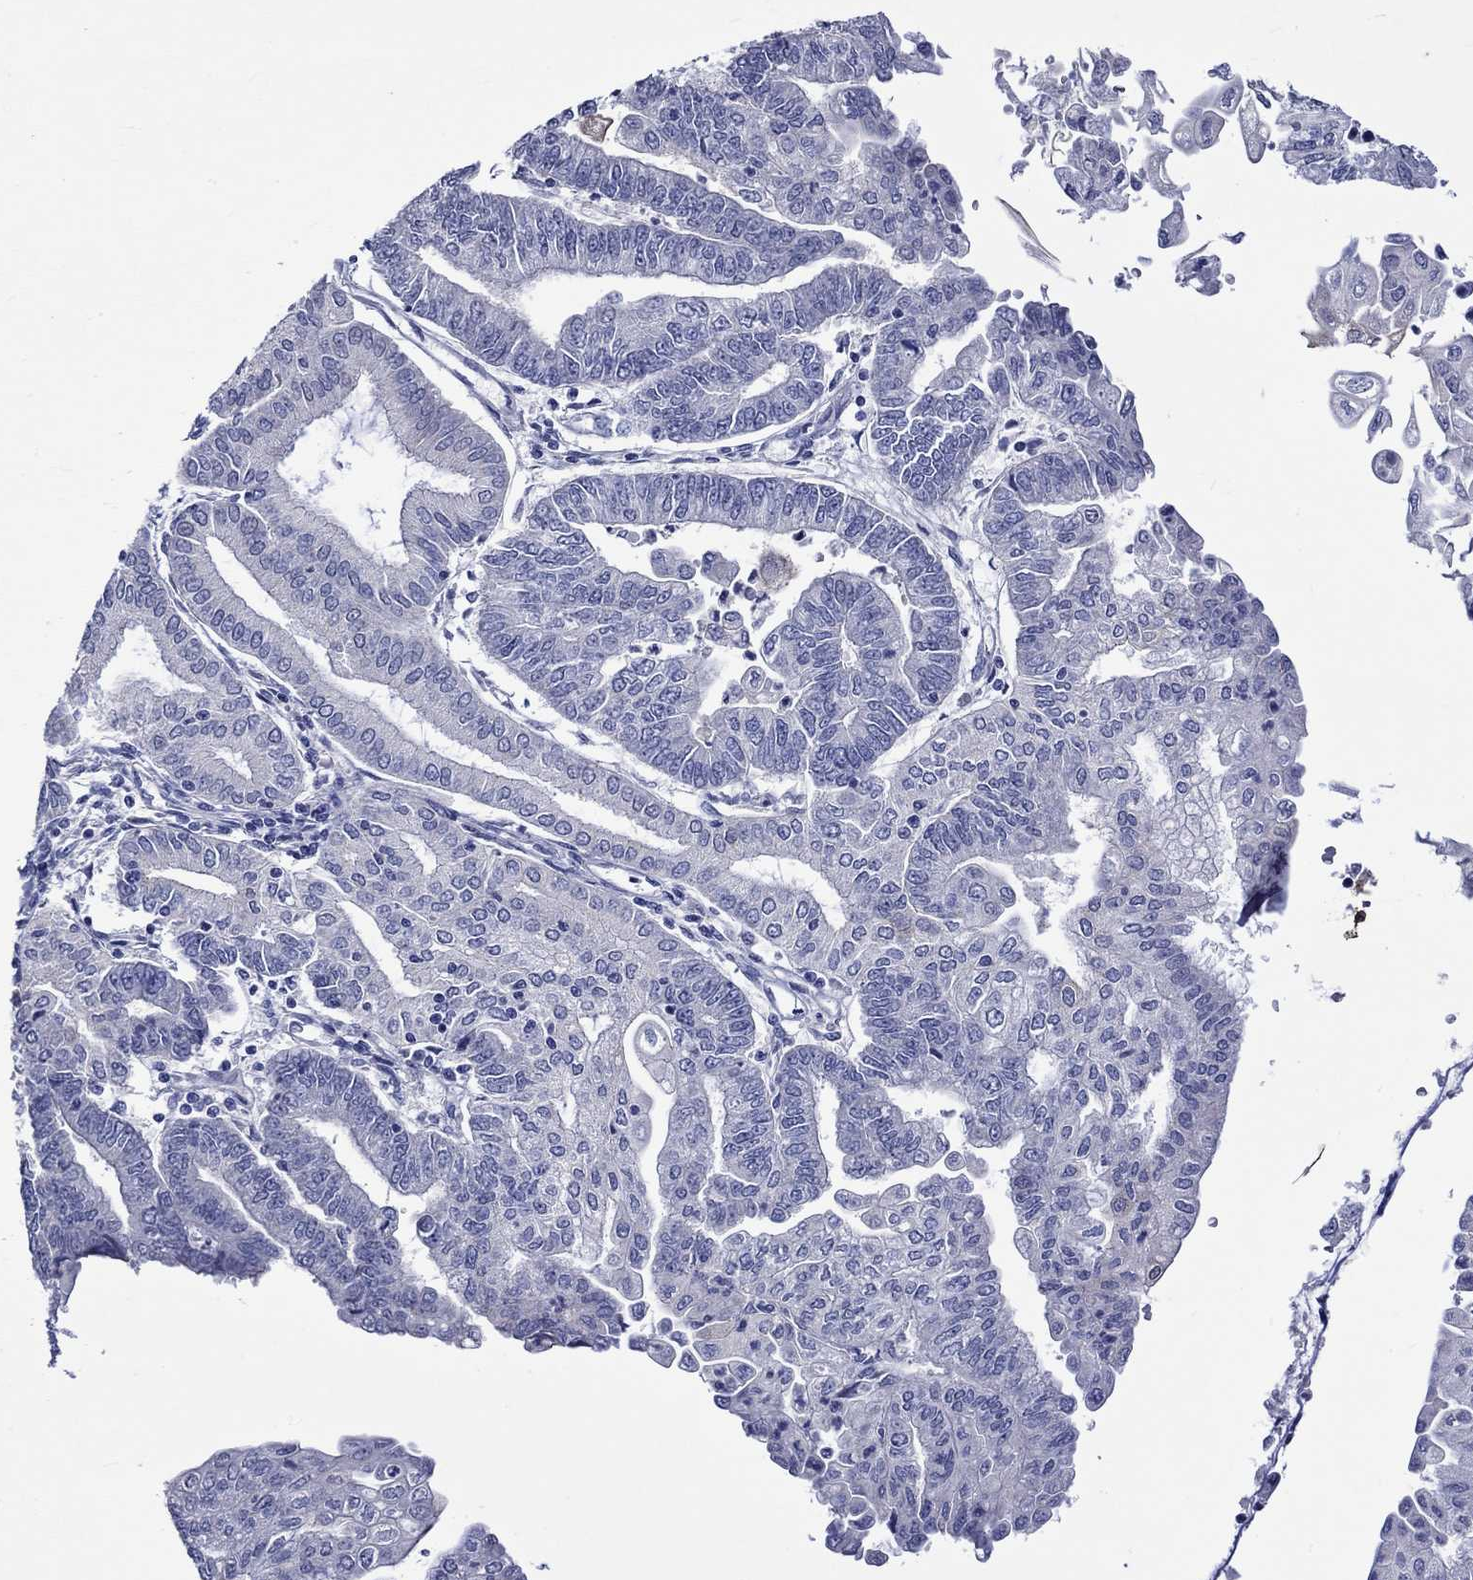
{"staining": {"intensity": "negative", "quantity": "none", "location": "none"}, "tissue": "endometrial cancer", "cell_type": "Tumor cells", "image_type": "cancer", "snomed": [{"axis": "morphology", "description": "Adenocarcinoma, NOS"}, {"axis": "topography", "description": "Endometrium"}], "caption": "Tumor cells are negative for brown protein staining in endometrial cancer (adenocarcinoma).", "gene": "CRYAB", "patient": {"sex": "female", "age": 55}}